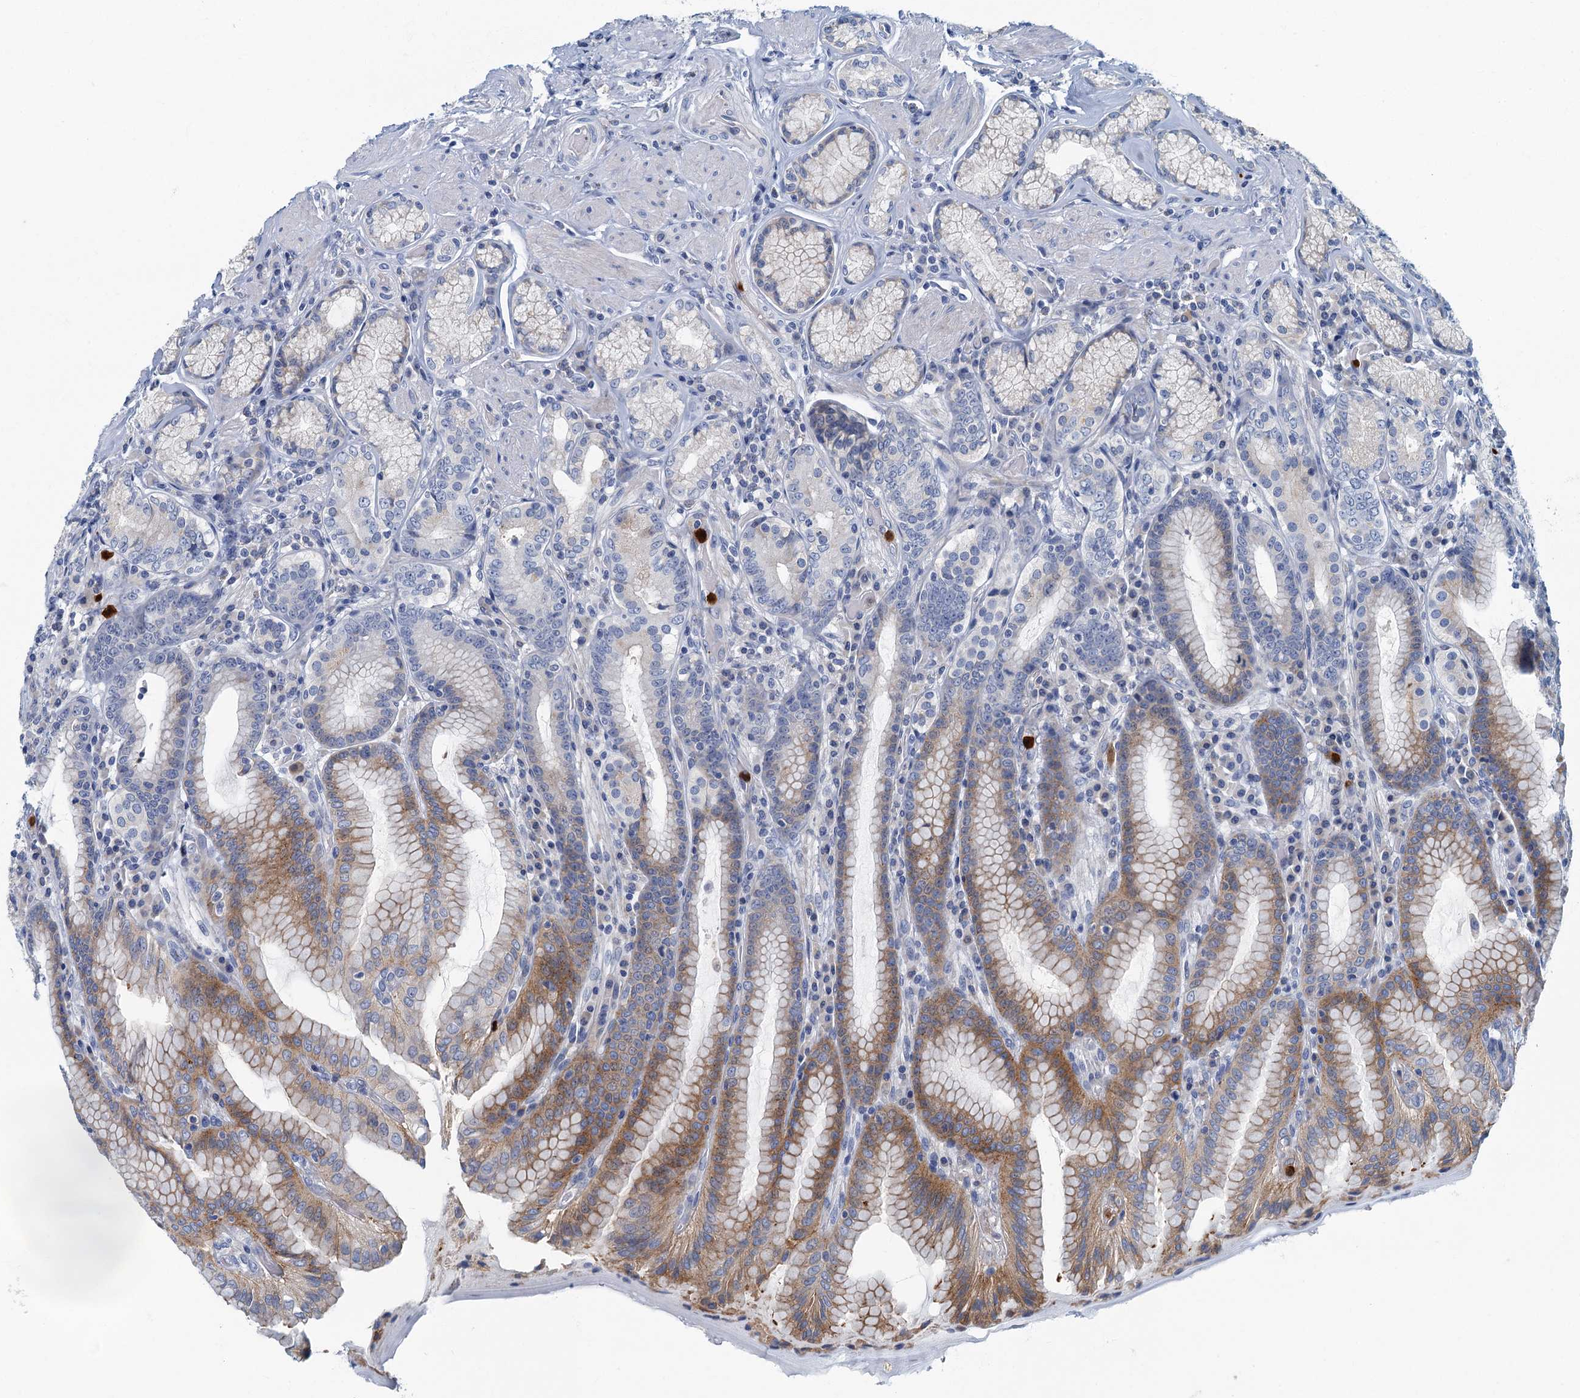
{"staining": {"intensity": "moderate", "quantity": "<25%", "location": "cytoplasmic/membranous"}, "tissue": "stomach", "cell_type": "Glandular cells", "image_type": "normal", "snomed": [{"axis": "morphology", "description": "Normal tissue, NOS"}, {"axis": "topography", "description": "Stomach, upper"}, {"axis": "topography", "description": "Stomach, lower"}], "caption": "A high-resolution micrograph shows immunohistochemistry staining of benign stomach, which displays moderate cytoplasmic/membranous expression in approximately <25% of glandular cells.", "gene": "ANKDD1A", "patient": {"sex": "female", "age": 76}}